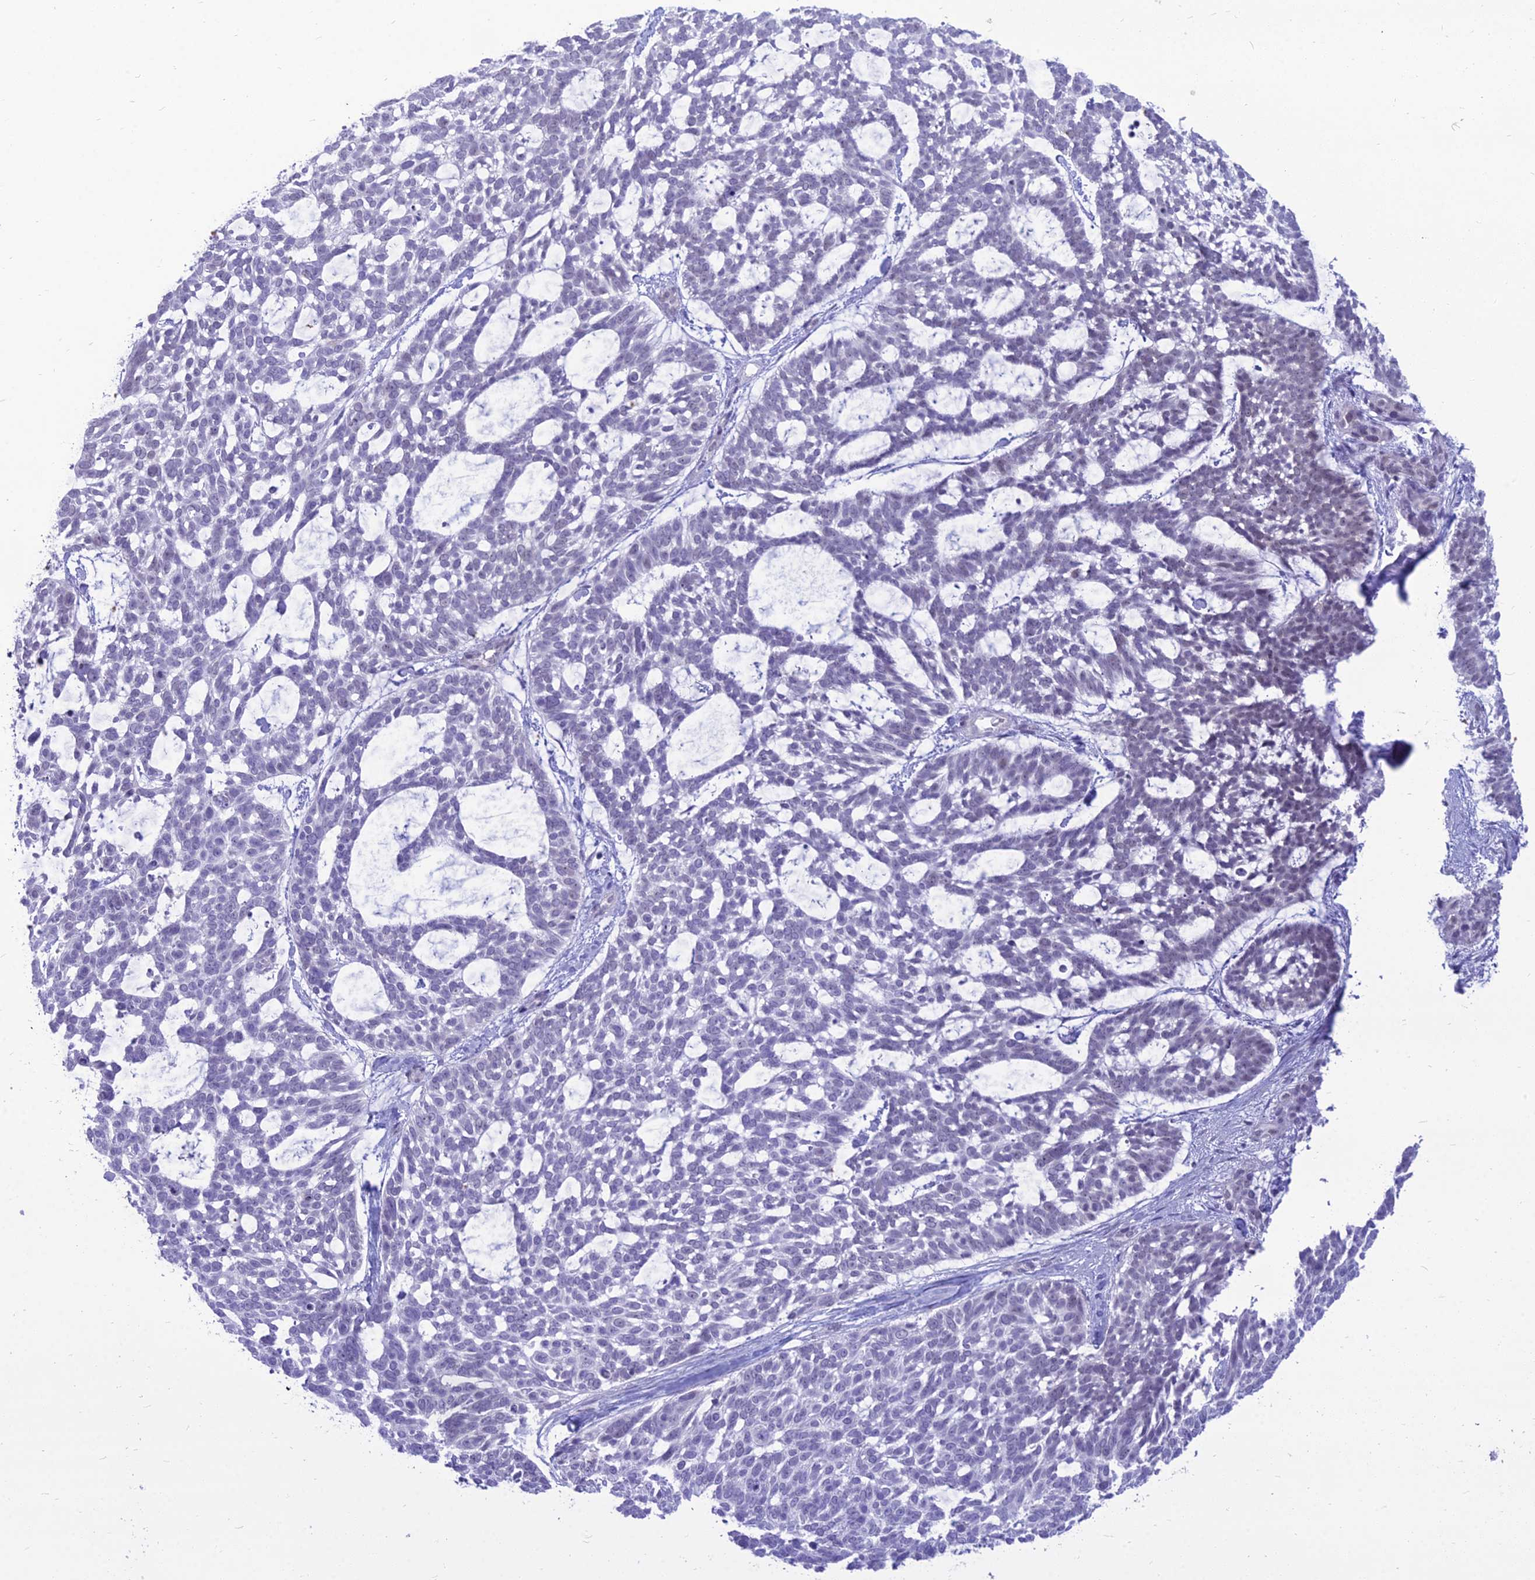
{"staining": {"intensity": "negative", "quantity": "none", "location": "none"}, "tissue": "skin cancer", "cell_type": "Tumor cells", "image_type": "cancer", "snomed": [{"axis": "morphology", "description": "Basal cell carcinoma"}, {"axis": "topography", "description": "Skin"}], "caption": "The histopathology image exhibits no staining of tumor cells in skin cancer (basal cell carcinoma). The staining was performed using DAB (3,3'-diaminobenzidine) to visualize the protein expression in brown, while the nuclei were stained in blue with hematoxylin (Magnification: 20x).", "gene": "DHX40", "patient": {"sex": "male", "age": 88}}